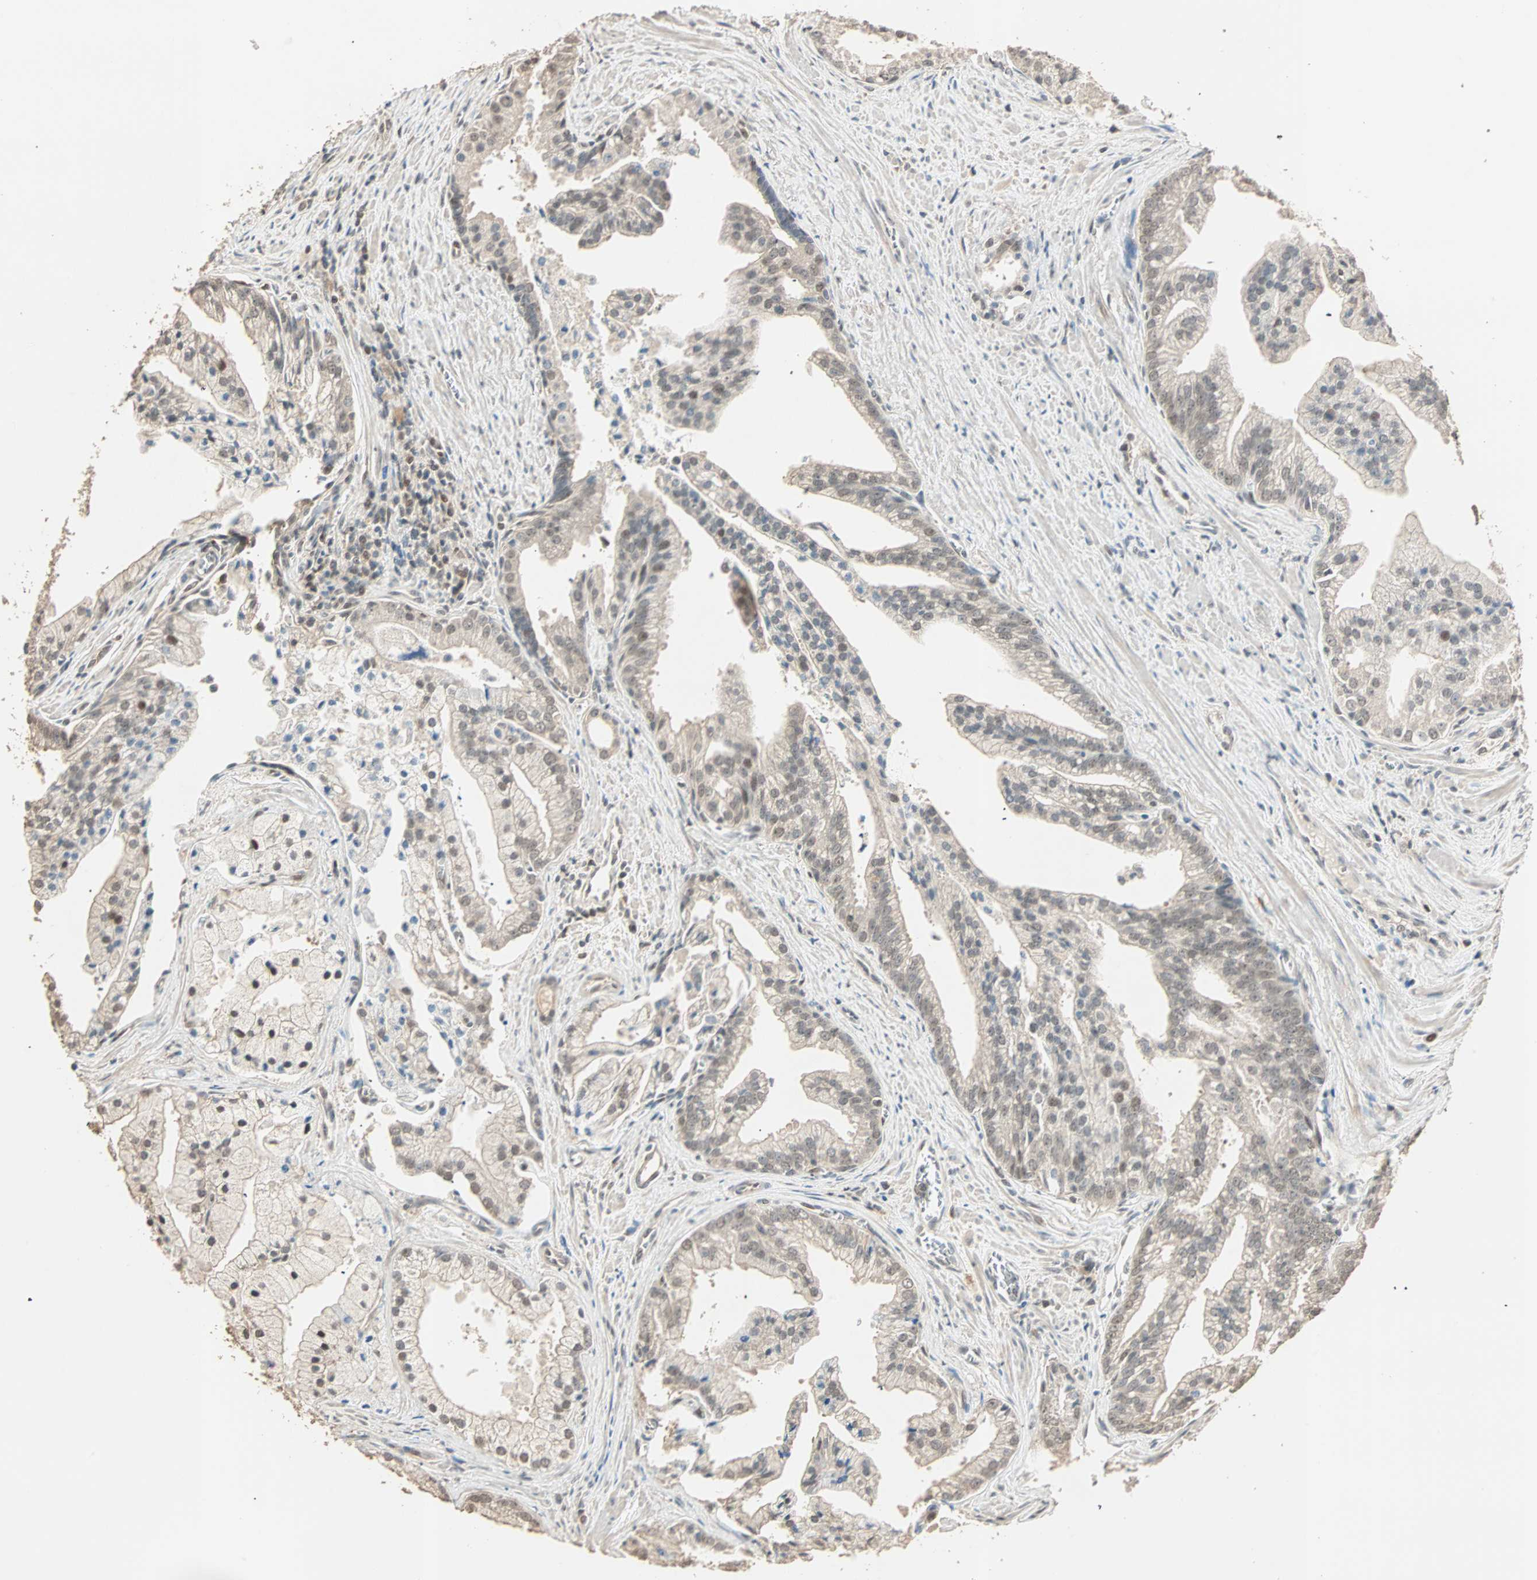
{"staining": {"intensity": "weak", "quantity": ">75%", "location": "cytoplasmic/membranous,nuclear"}, "tissue": "prostate cancer", "cell_type": "Tumor cells", "image_type": "cancer", "snomed": [{"axis": "morphology", "description": "Adenocarcinoma, High grade"}, {"axis": "topography", "description": "Prostate"}], "caption": "A photomicrograph of human high-grade adenocarcinoma (prostate) stained for a protein demonstrates weak cytoplasmic/membranous and nuclear brown staining in tumor cells.", "gene": "ZBTB33", "patient": {"sex": "male", "age": 67}}